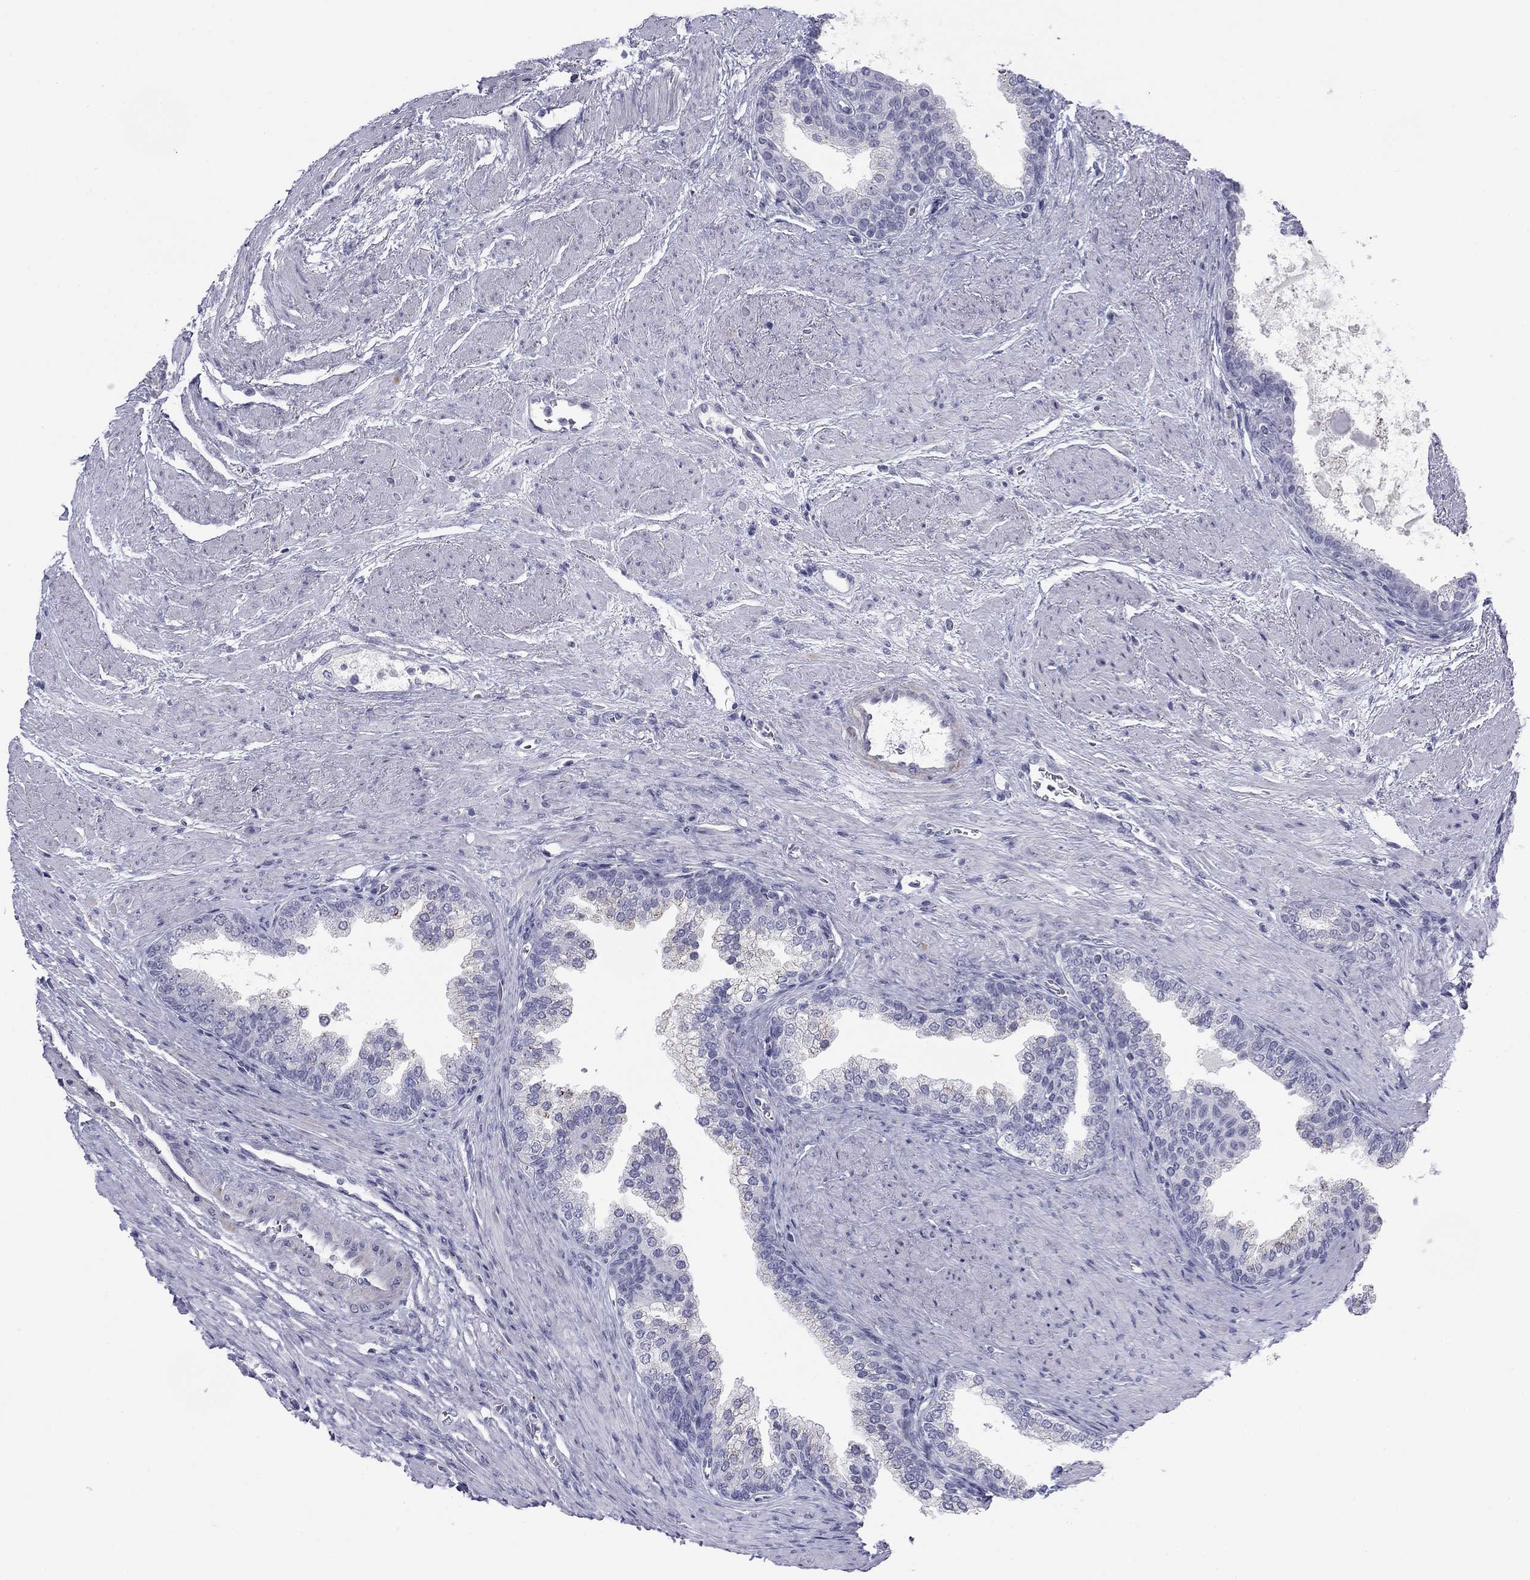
{"staining": {"intensity": "negative", "quantity": "none", "location": "none"}, "tissue": "prostate cancer", "cell_type": "Tumor cells", "image_type": "cancer", "snomed": [{"axis": "morphology", "description": "Adenocarcinoma, NOS"}, {"axis": "topography", "description": "Prostate and seminal vesicle, NOS"}, {"axis": "topography", "description": "Prostate"}], "caption": "High magnification brightfield microscopy of adenocarcinoma (prostate) stained with DAB (brown) and counterstained with hematoxylin (blue): tumor cells show no significant expression.", "gene": "PRPH", "patient": {"sex": "male", "age": 62}}